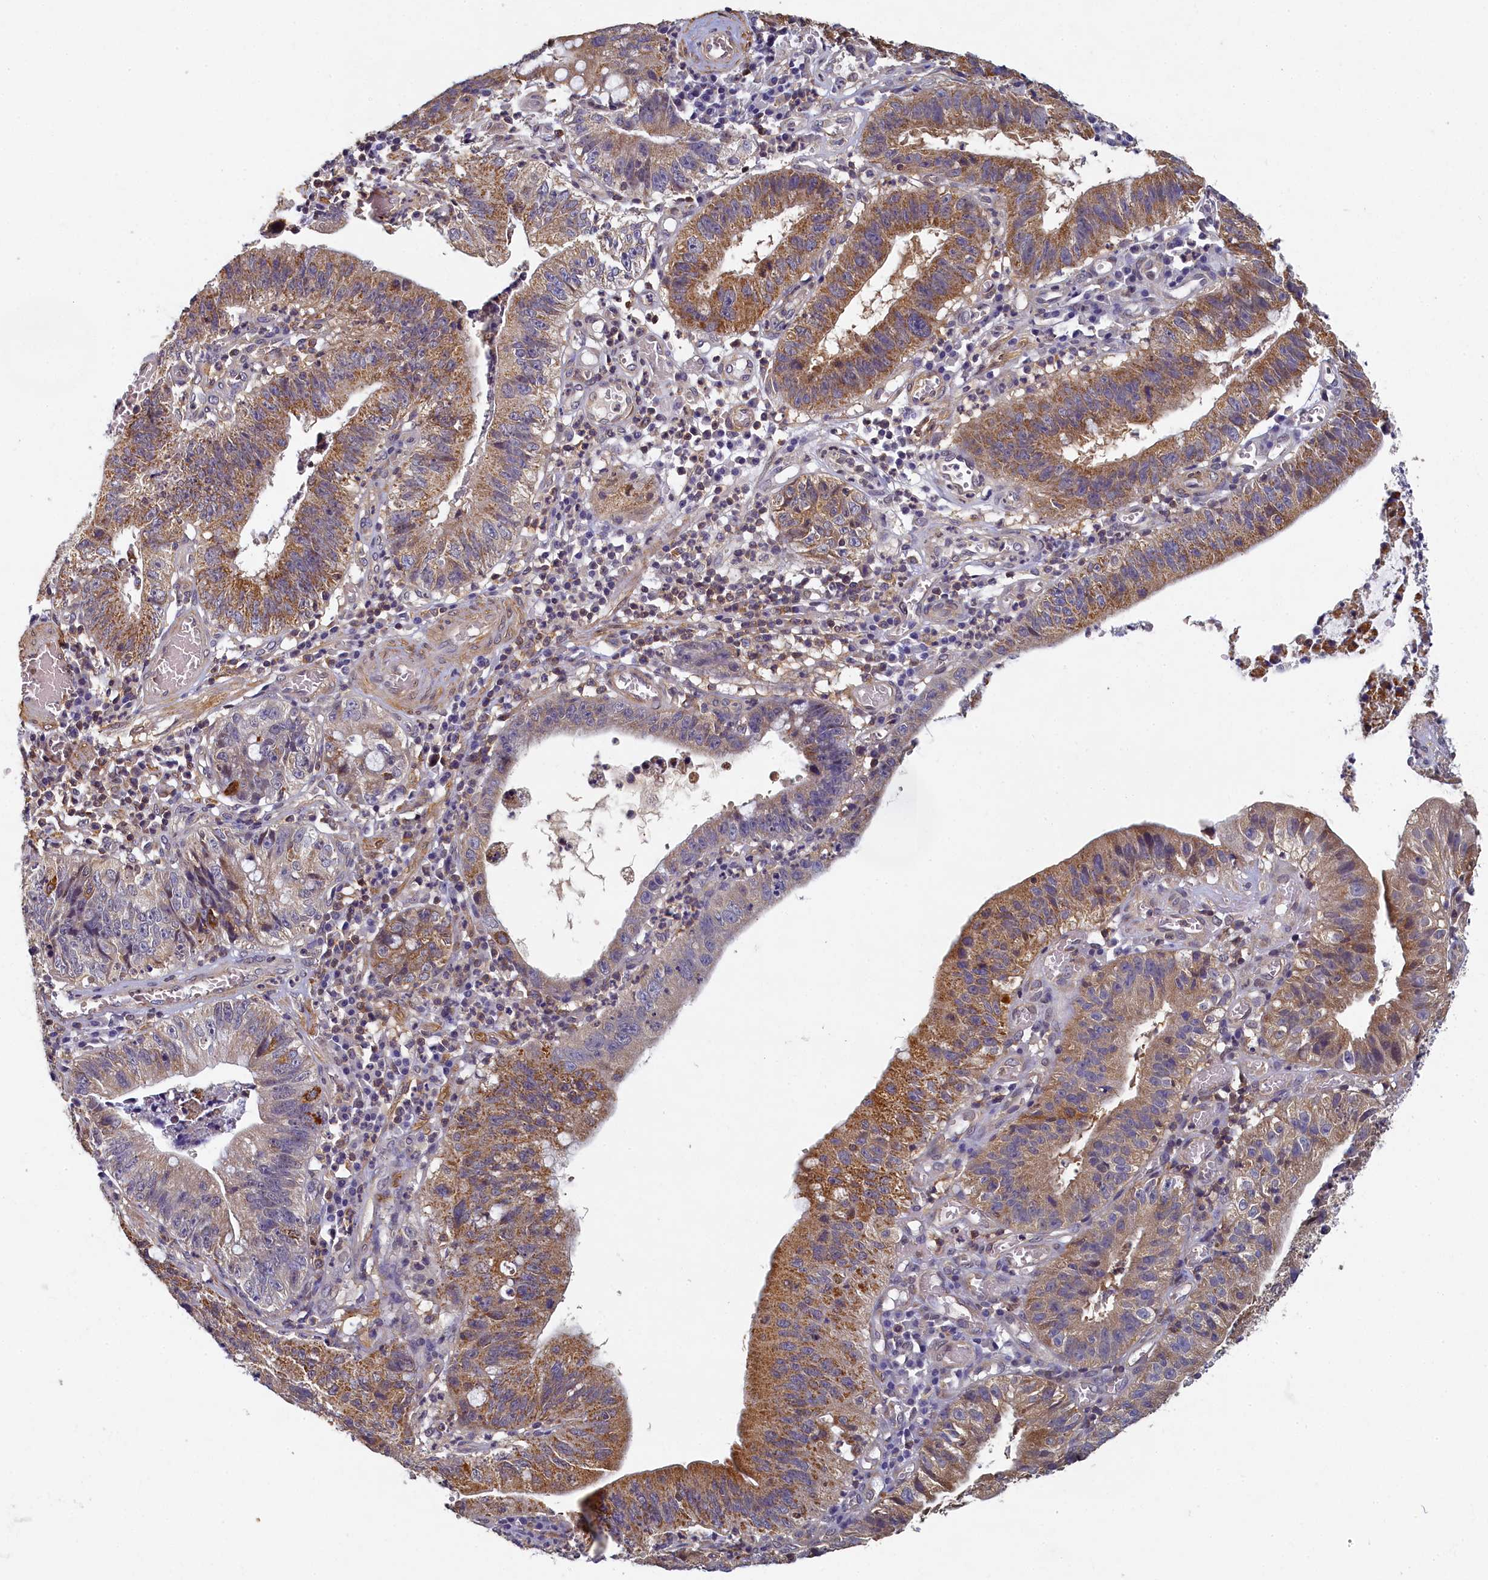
{"staining": {"intensity": "moderate", "quantity": "25%-75%", "location": "cytoplasmic/membranous"}, "tissue": "stomach cancer", "cell_type": "Tumor cells", "image_type": "cancer", "snomed": [{"axis": "morphology", "description": "Adenocarcinoma, NOS"}, {"axis": "topography", "description": "Stomach"}], "caption": "Brown immunohistochemical staining in stomach cancer (adenocarcinoma) shows moderate cytoplasmic/membranous expression in about 25%-75% of tumor cells.", "gene": "TBCB", "patient": {"sex": "male", "age": 59}}